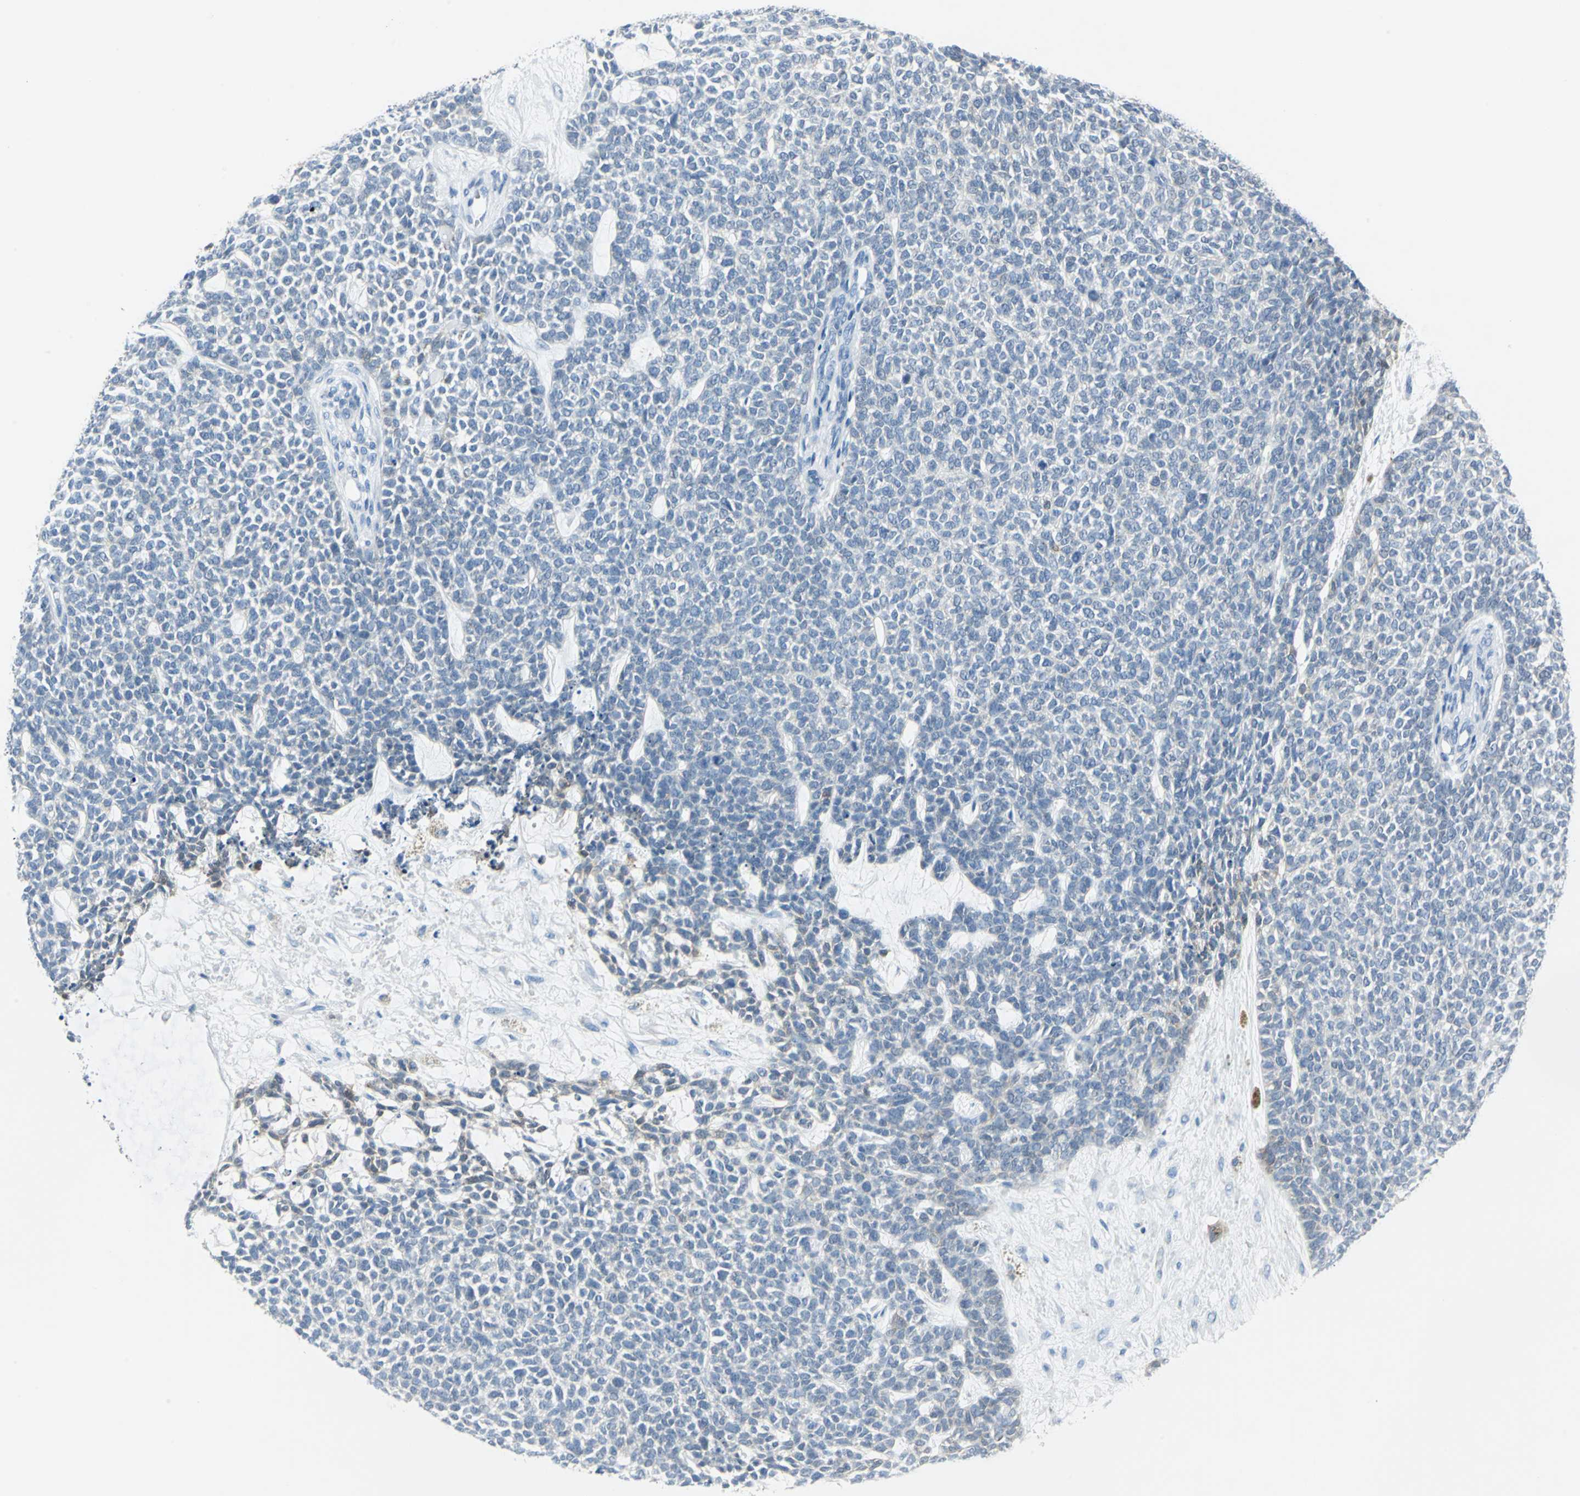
{"staining": {"intensity": "weak", "quantity": "<25%", "location": "cytoplasmic/membranous"}, "tissue": "skin cancer", "cell_type": "Tumor cells", "image_type": "cancer", "snomed": [{"axis": "morphology", "description": "Basal cell carcinoma"}, {"axis": "topography", "description": "Skin"}], "caption": "Immunohistochemical staining of human skin cancer demonstrates no significant expression in tumor cells.", "gene": "SFN", "patient": {"sex": "female", "age": 84}}